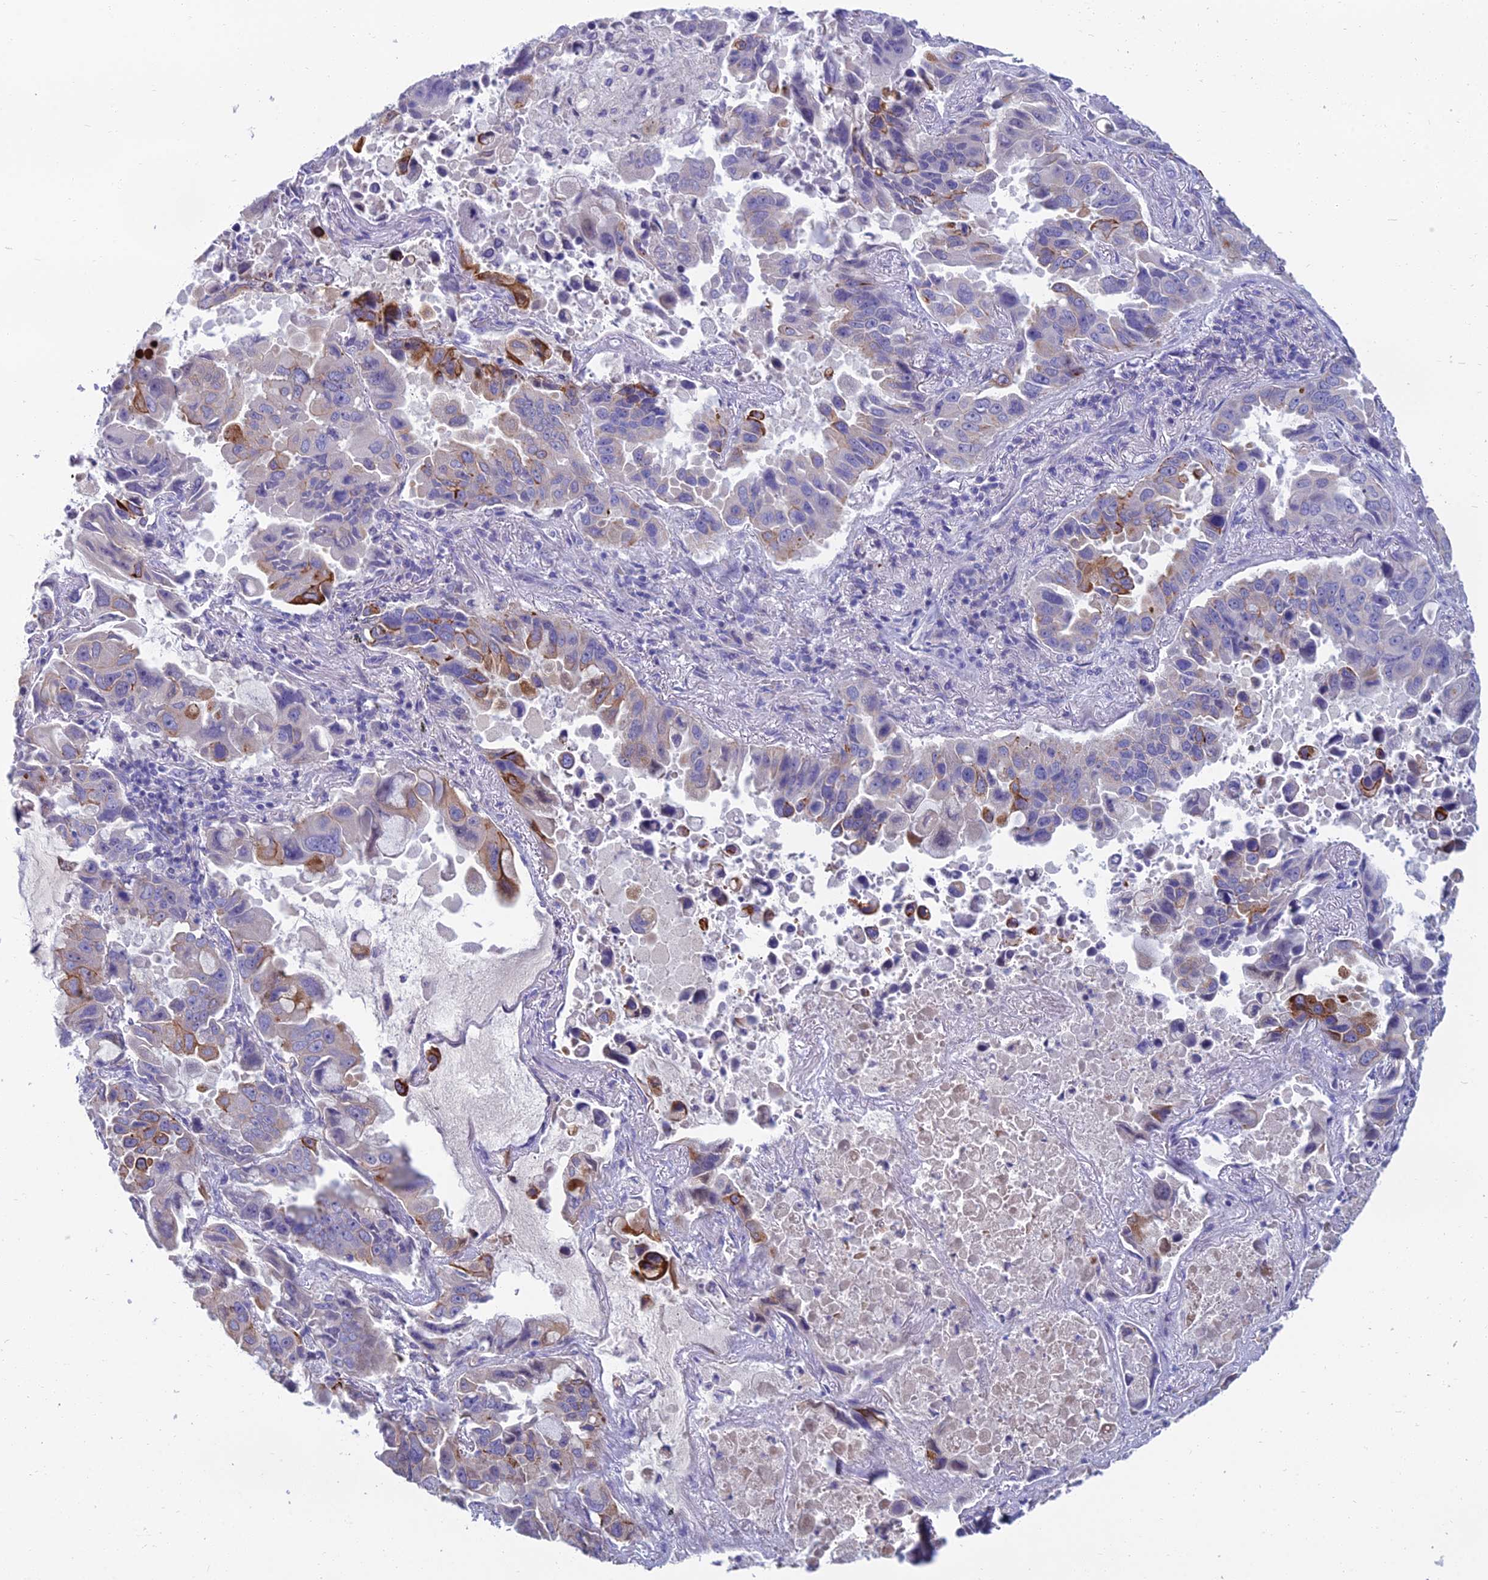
{"staining": {"intensity": "moderate", "quantity": "<25%", "location": "cytoplasmic/membranous"}, "tissue": "lung cancer", "cell_type": "Tumor cells", "image_type": "cancer", "snomed": [{"axis": "morphology", "description": "Adenocarcinoma, NOS"}, {"axis": "topography", "description": "Lung"}], "caption": "A low amount of moderate cytoplasmic/membranous positivity is seen in about <25% of tumor cells in adenocarcinoma (lung) tissue.", "gene": "SPTLC3", "patient": {"sex": "male", "age": 64}}